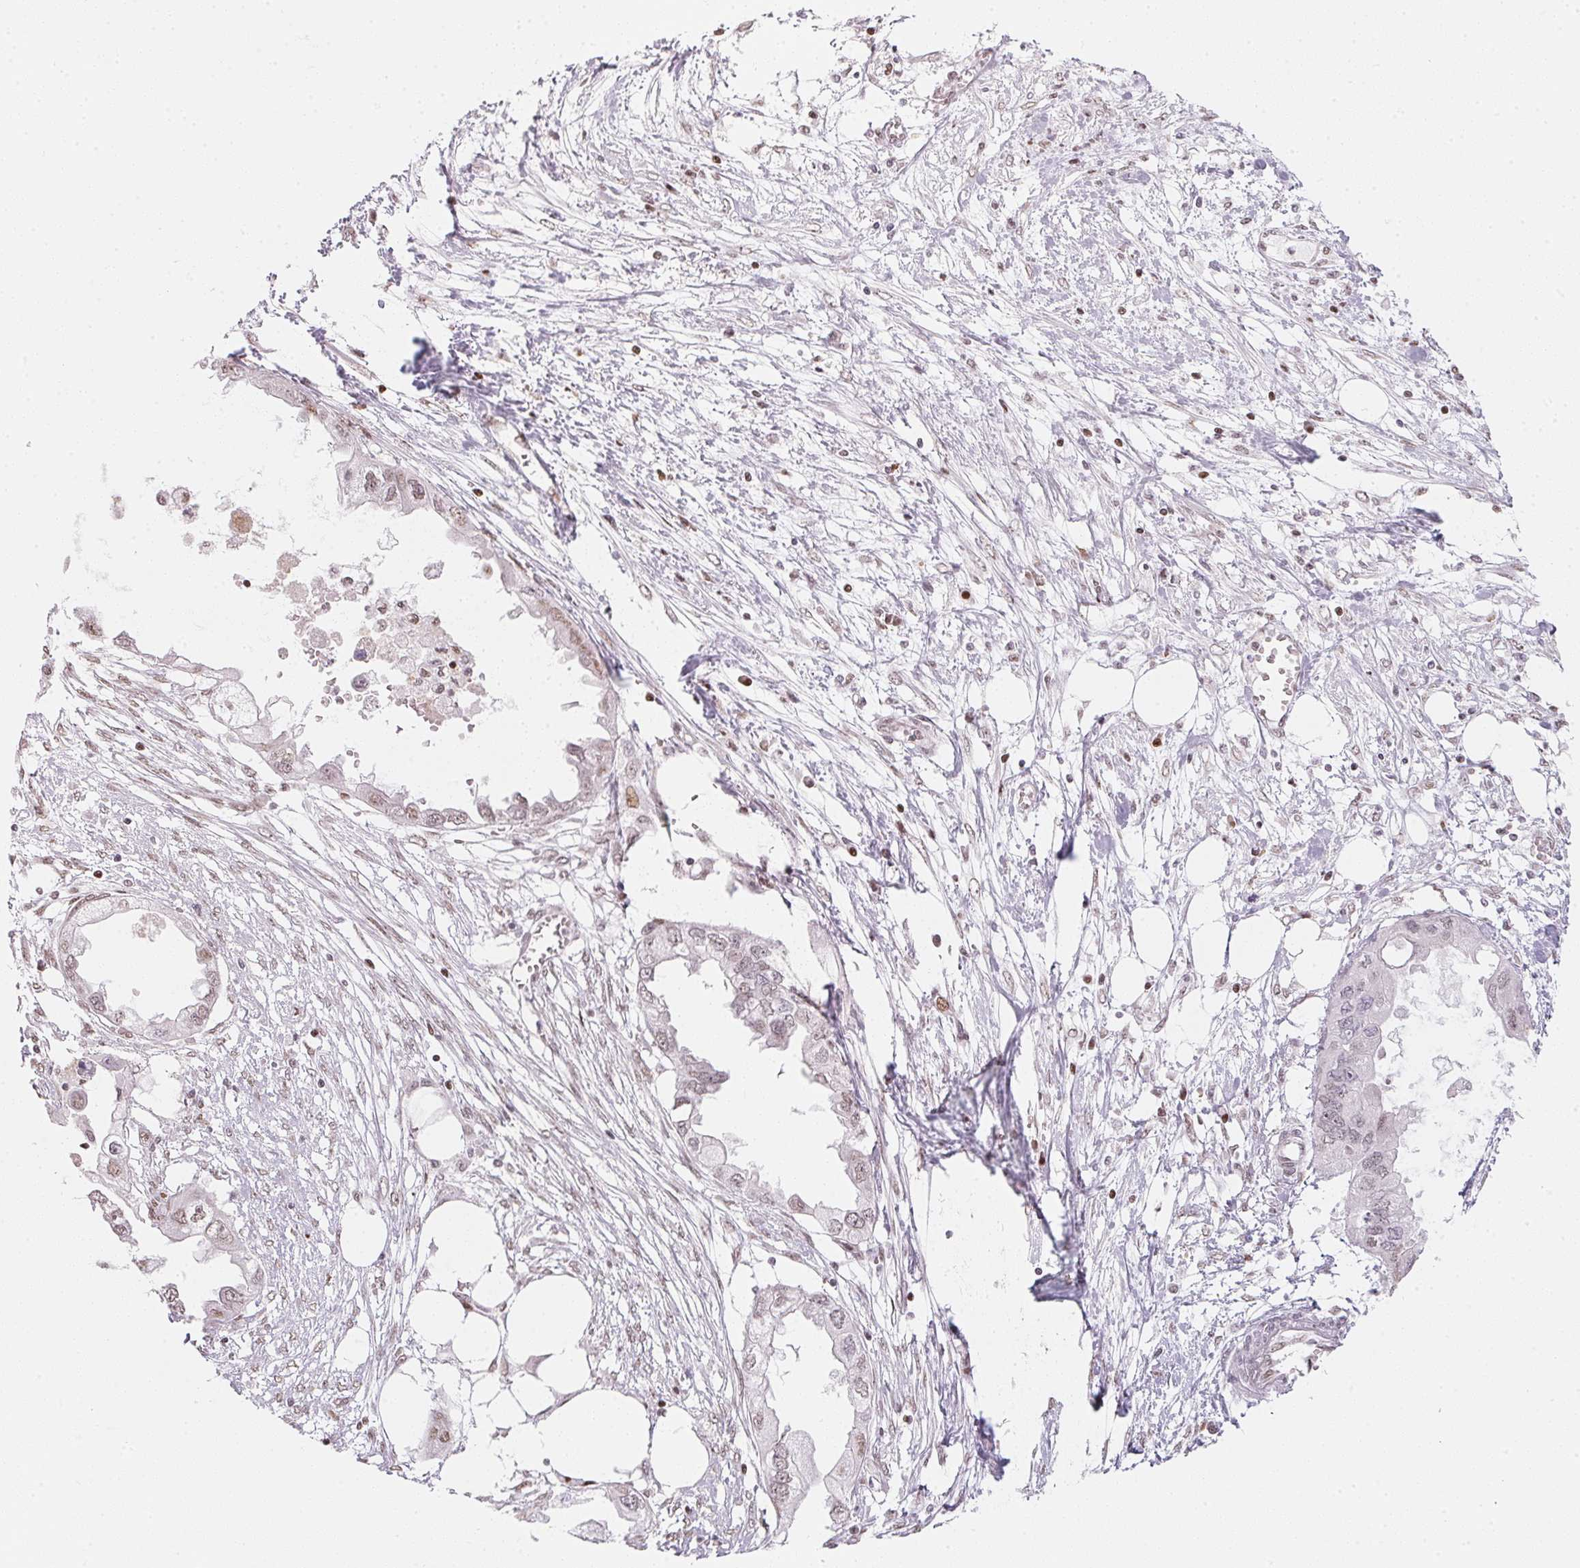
{"staining": {"intensity": "negative", "quantity": "none", "location": "none"}, "tissue": "endometrial cancer", "cell_type": "Tumor cells", "image_type": "cancer", "snomed": [{"axis": "morphology", "description": "Adenocarcinoma, NOS"}, {"axis": "morphology", "description": "Adenocarcinoma, metastatic, NOS"}, {"axis": "topography", "description": "Adipose tissue"}, {"axis": "topography", "description": "Endometrium"}], "caption": "Tumor cells show no significant protein staining in adenocarcinoma (endometrial). The staining is performed using DAB (3,3'-diaminobenzidine) brown chromogen with nuclei counter-stained in using hematoxylin.", "gene": "KAT6A", "patient": {"sex": "female", "age": 67}}